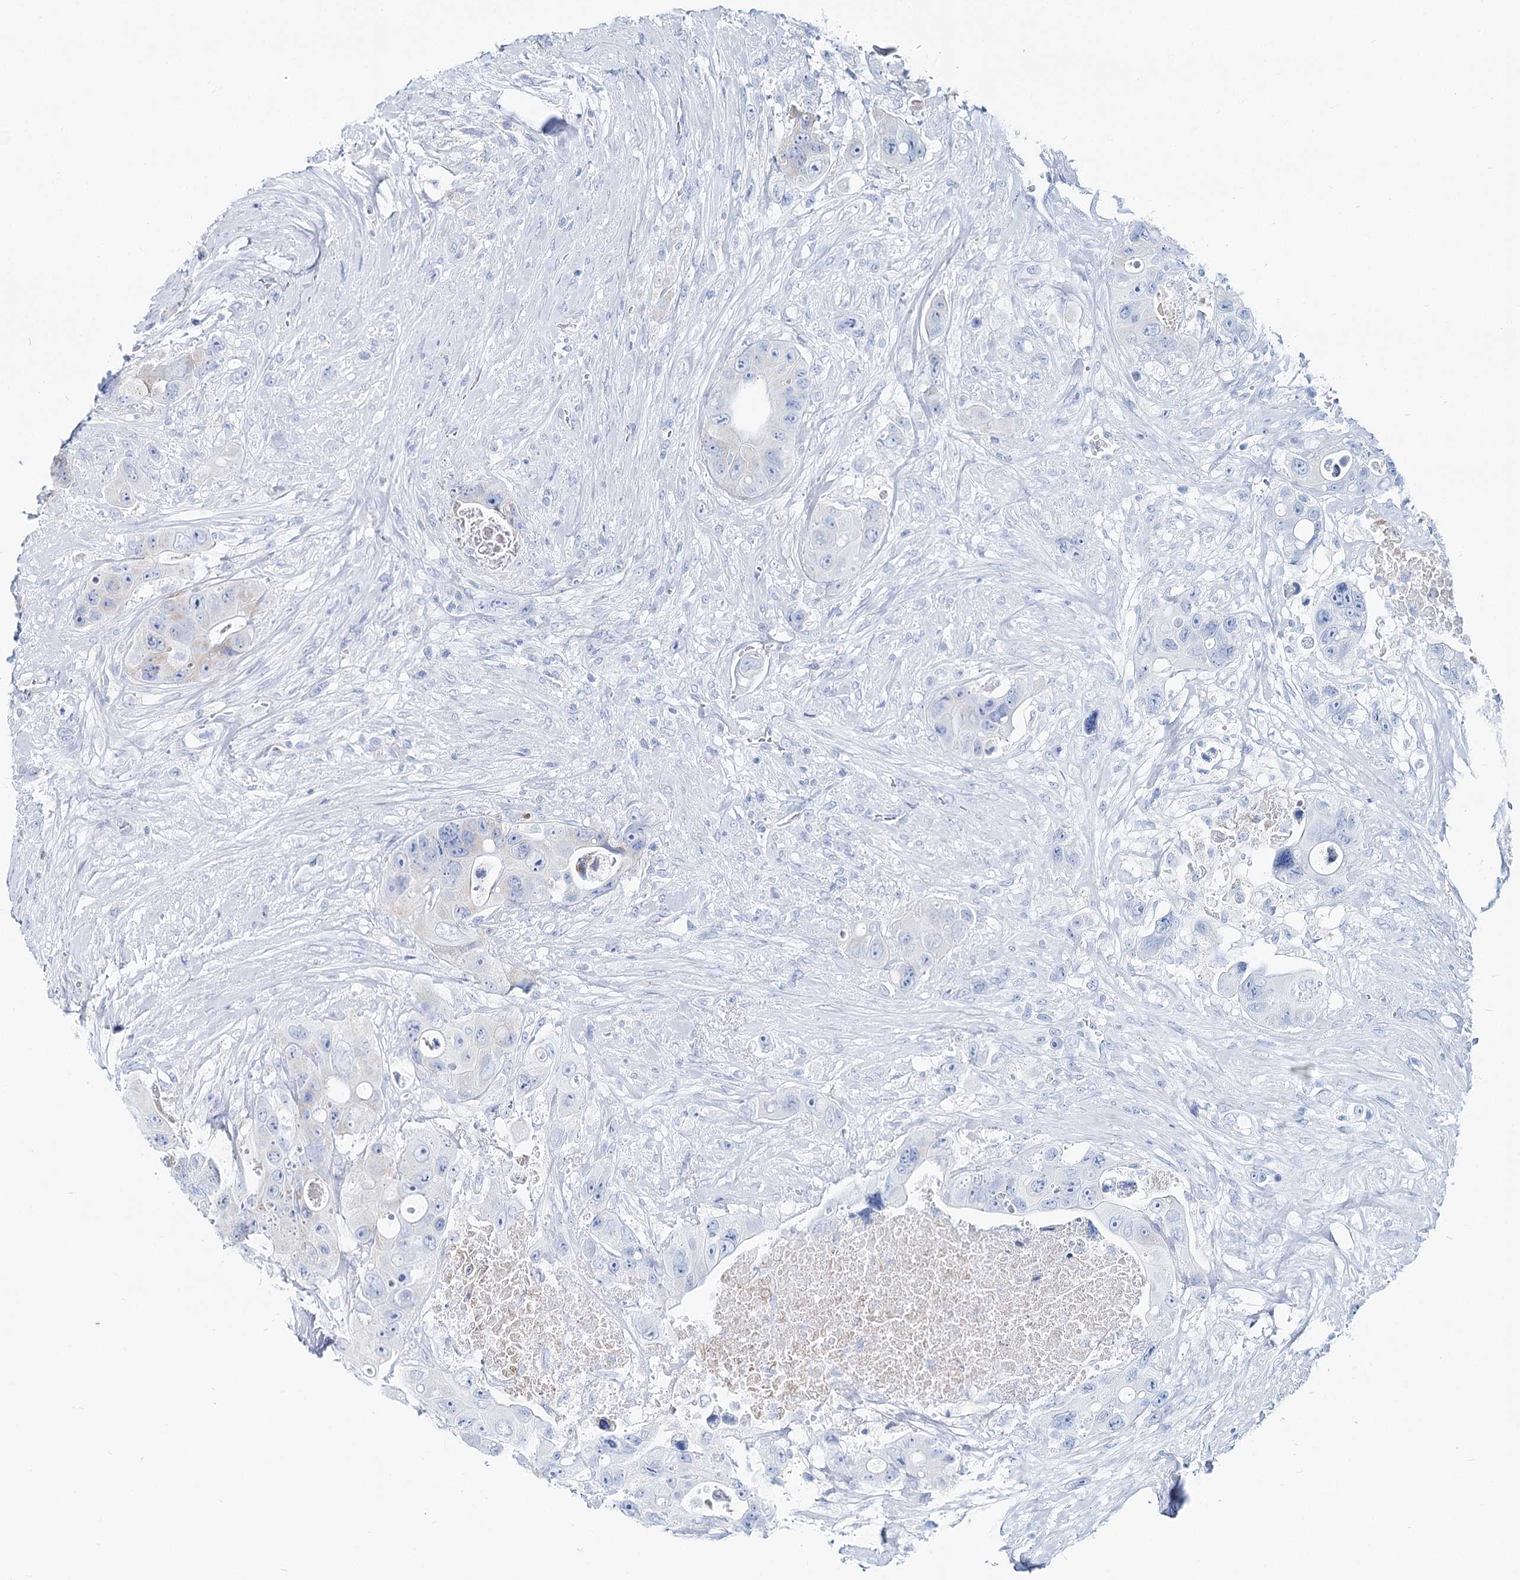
{"staining": {"intensity": "moderate", "quantity": "<25%", "location": "cytoplasmic/membranous"}, "tissue": "colorectal cancer", "cell_type": "Tumor cells", "image_type": "cancer", "snomed": [{"axis": "morphology", "description": "Adenocarcinoma, NOS"}, {"axis": "topography", "description": "Colon"}], "caption": "Protein positivity by immunohistochemistry (IHC) reveals moderate cytoplasmic/membranous expression in approximately <25% of tumor cells in colorectal adenocarcinoma.", "gene": "MCCC2", "patient": {"sex": "female", "age": 46}}